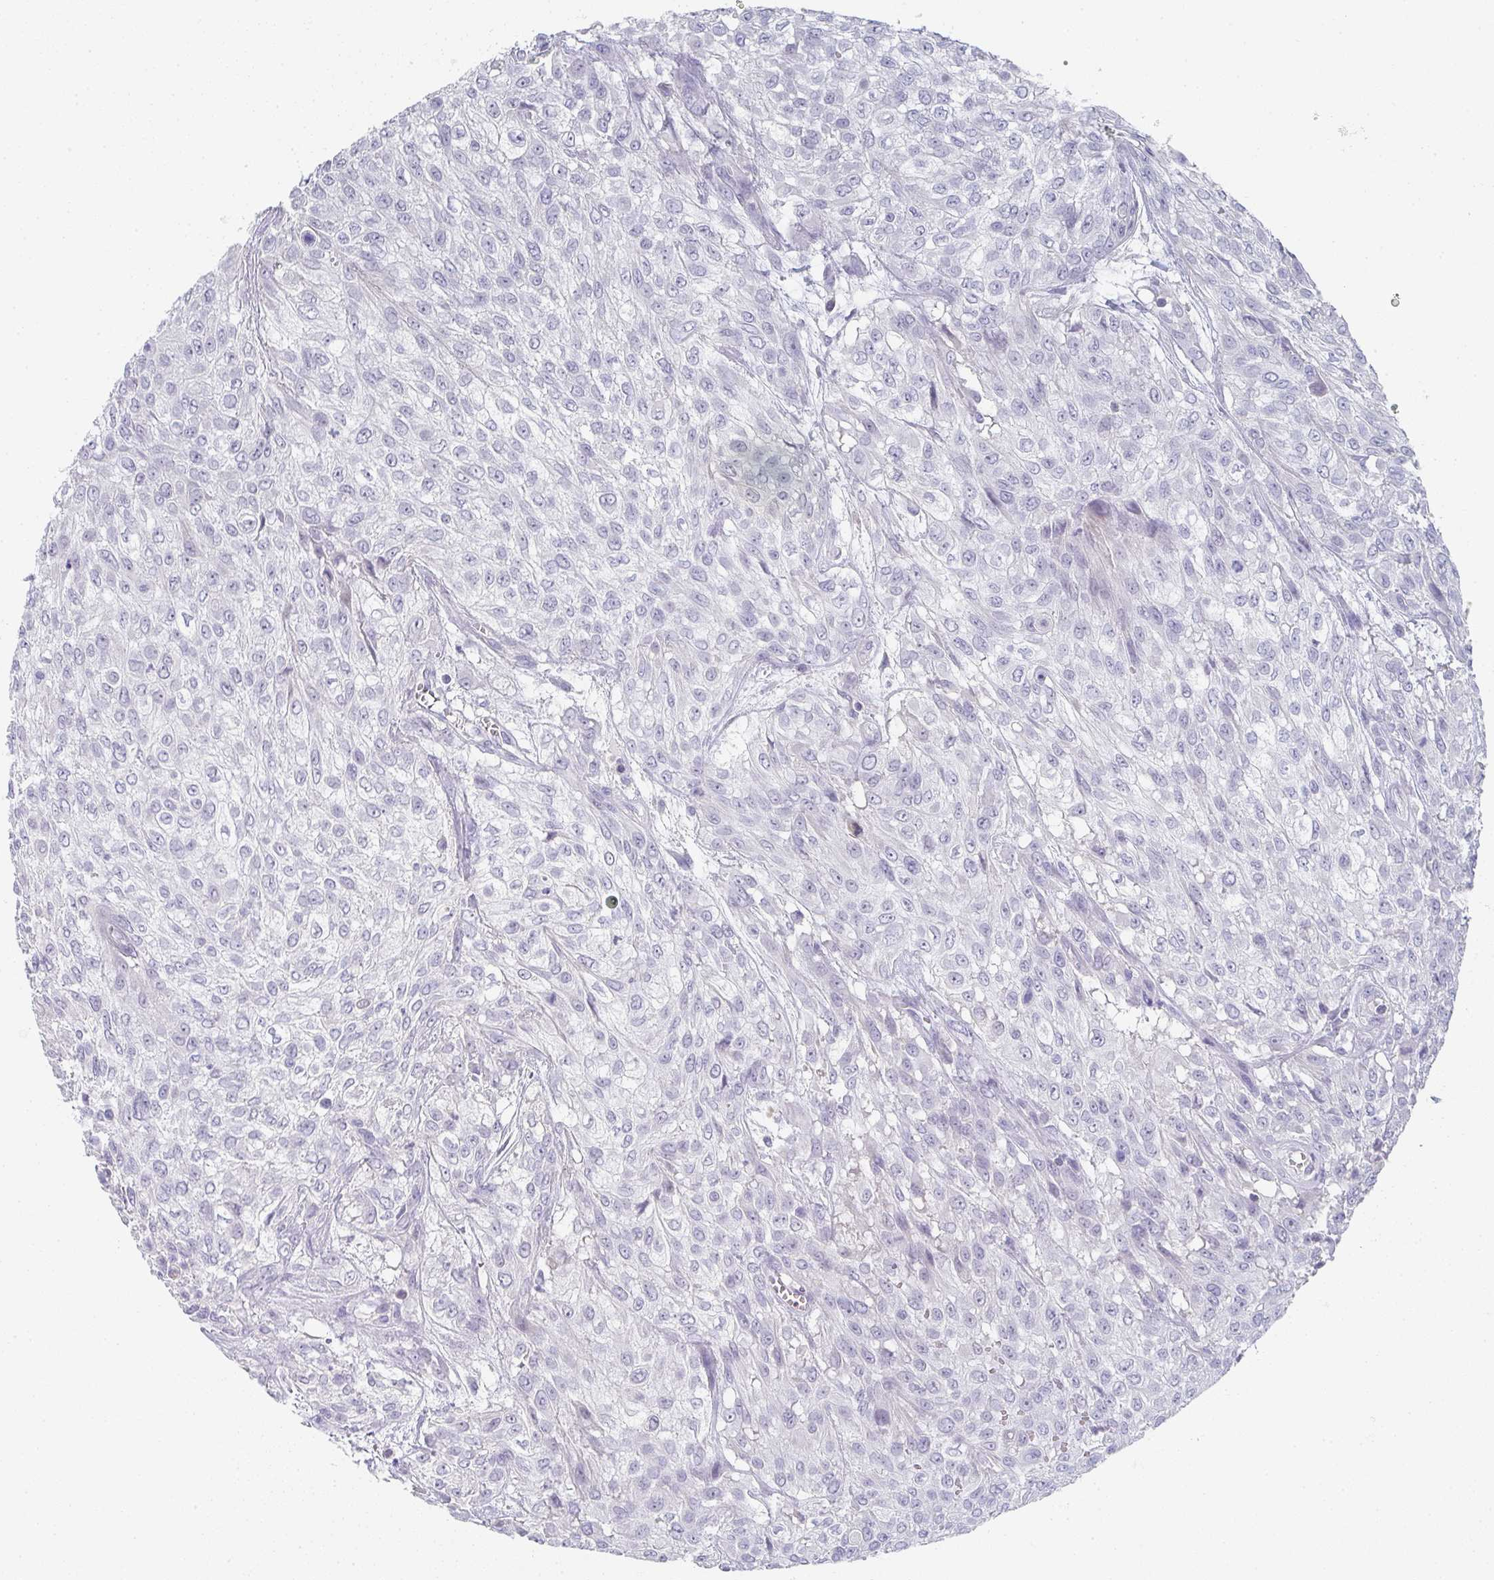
{"staining": {"intensity": "negative", "quantity": "none", "location": "none"}, "tissue": "urothelial cancer", "cell_type": "Tumor cells", "image_type": "cancer", "snomed": [{"axis": "morphology", "description": "Urothelial carcinoma, High grade"}, {"axis": "topography", "description": "Urinary bladder"}], "caption": "Tumor cells show no significant protein staining in urothelial cancer. (Brightfield microscopy of DAB immunohistochemistry (IHC) at high magnification).", "gene": "NOXRED1", "patient": {"sex": "male", "age": 57}}